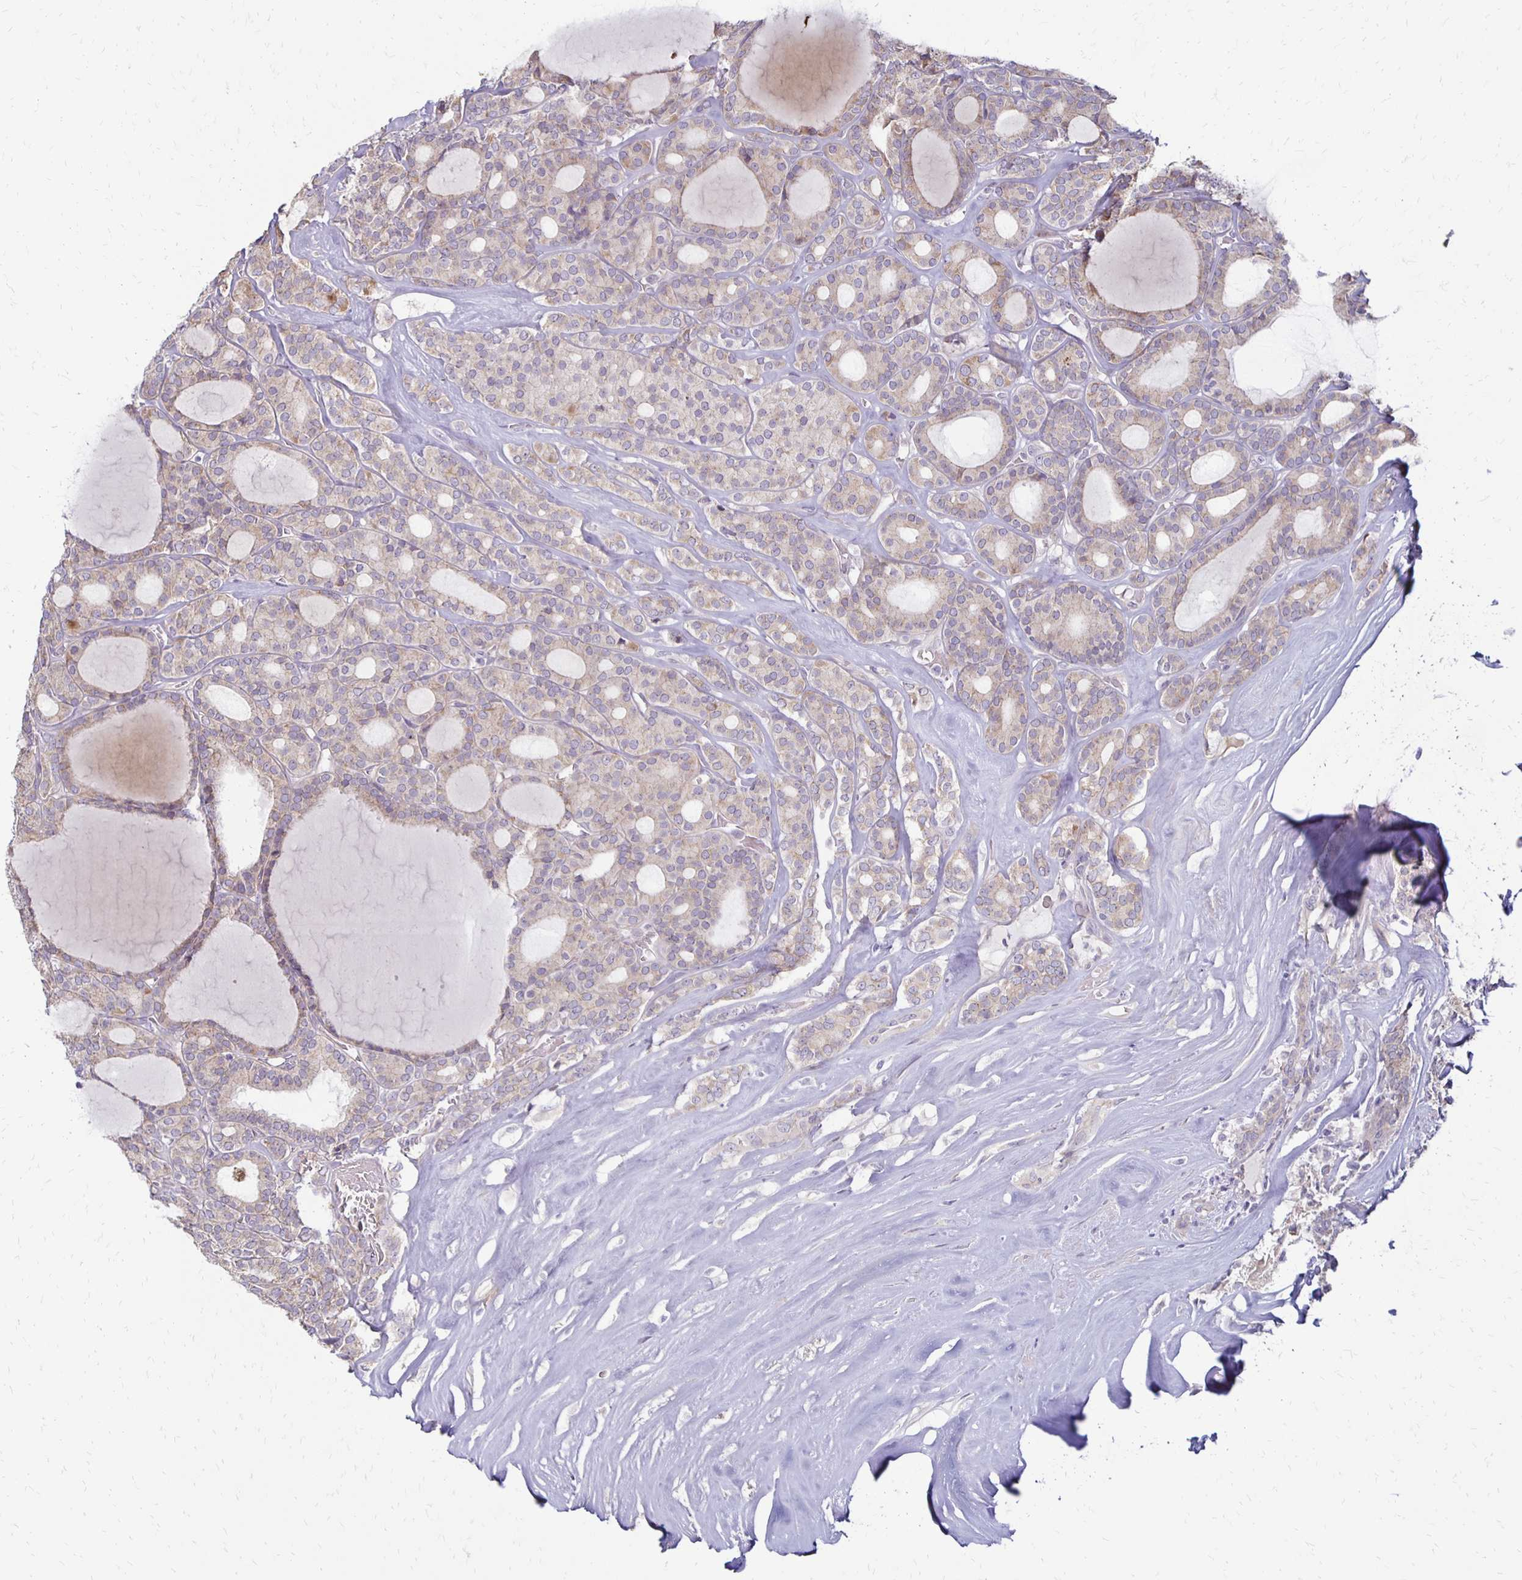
{"staining": {"intensity": "negative", "quantity": "none", "location": "none"}, "tissue": "thyroid cancer", "cell_type": "Tumor cells", "image_type": "cancer", "snomed": [{"axis": "morphology", "description": "Follicular adenoma carcinoma, NOS"}, {"axis": "topography", "description": "Thyroid gland"}], "caption": "Immunohistochemical staining of thyroid cancer reveals no significant staining in tumor cells.", "gene": "KATNBL1", "patient": {"sex": "male", "age": 74}}